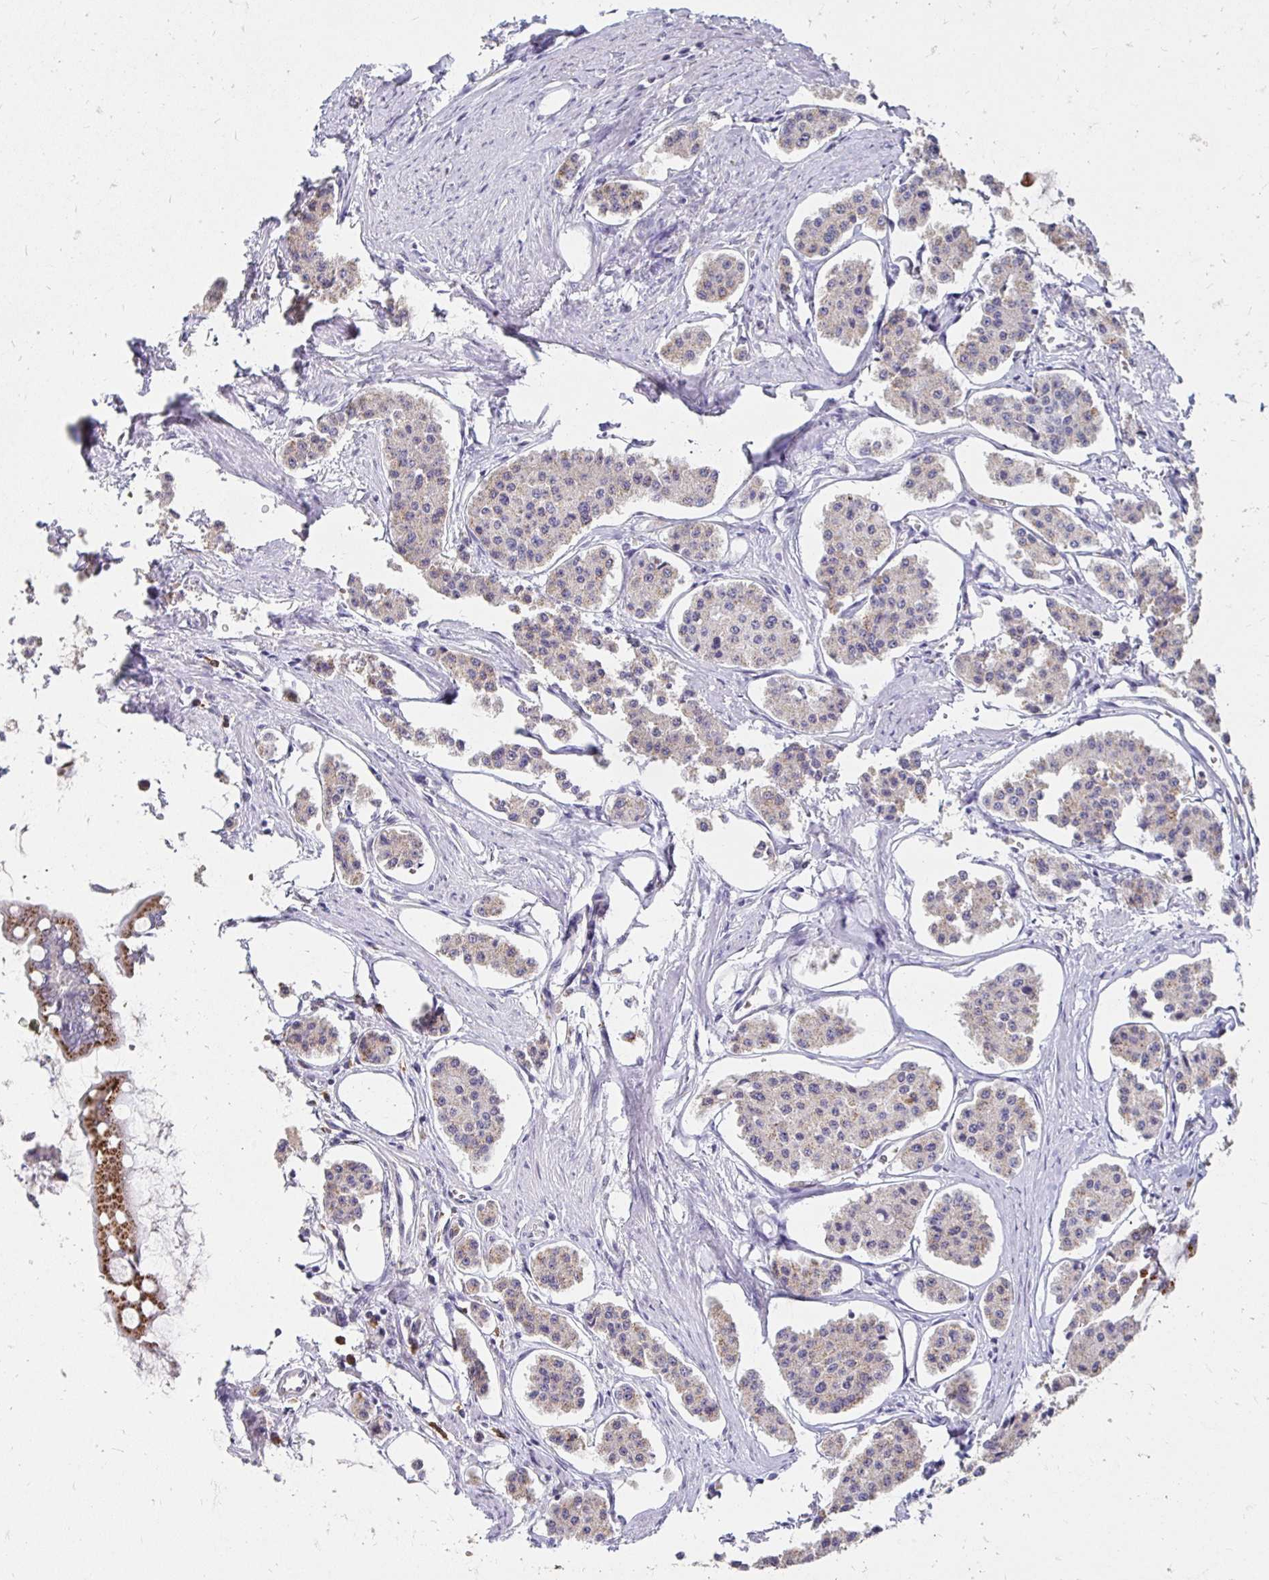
{"staining": {"intensity": "negative", "quantity": "none", "location": "none"}, "tissue": "carcinoid", "cell_type": "Tumor cells", "image_type": "cancer", "snomed": [{"axis": "morphology", "description": "Carcinoid, malignant, NOS"}, {"axis": "topography", "description": "Small intestine"}], "caption": "The photomicrograph reveals no significant staining in tumor cells of carcinoid. (Stains: DAB (3,3'-diaminobenzidine) IHC with hematoxylin counter stain, Microscopy: brightfield microscopy at high magnification).", "gene": "GK2", "patient": {"sex": "female", "age": 65}}